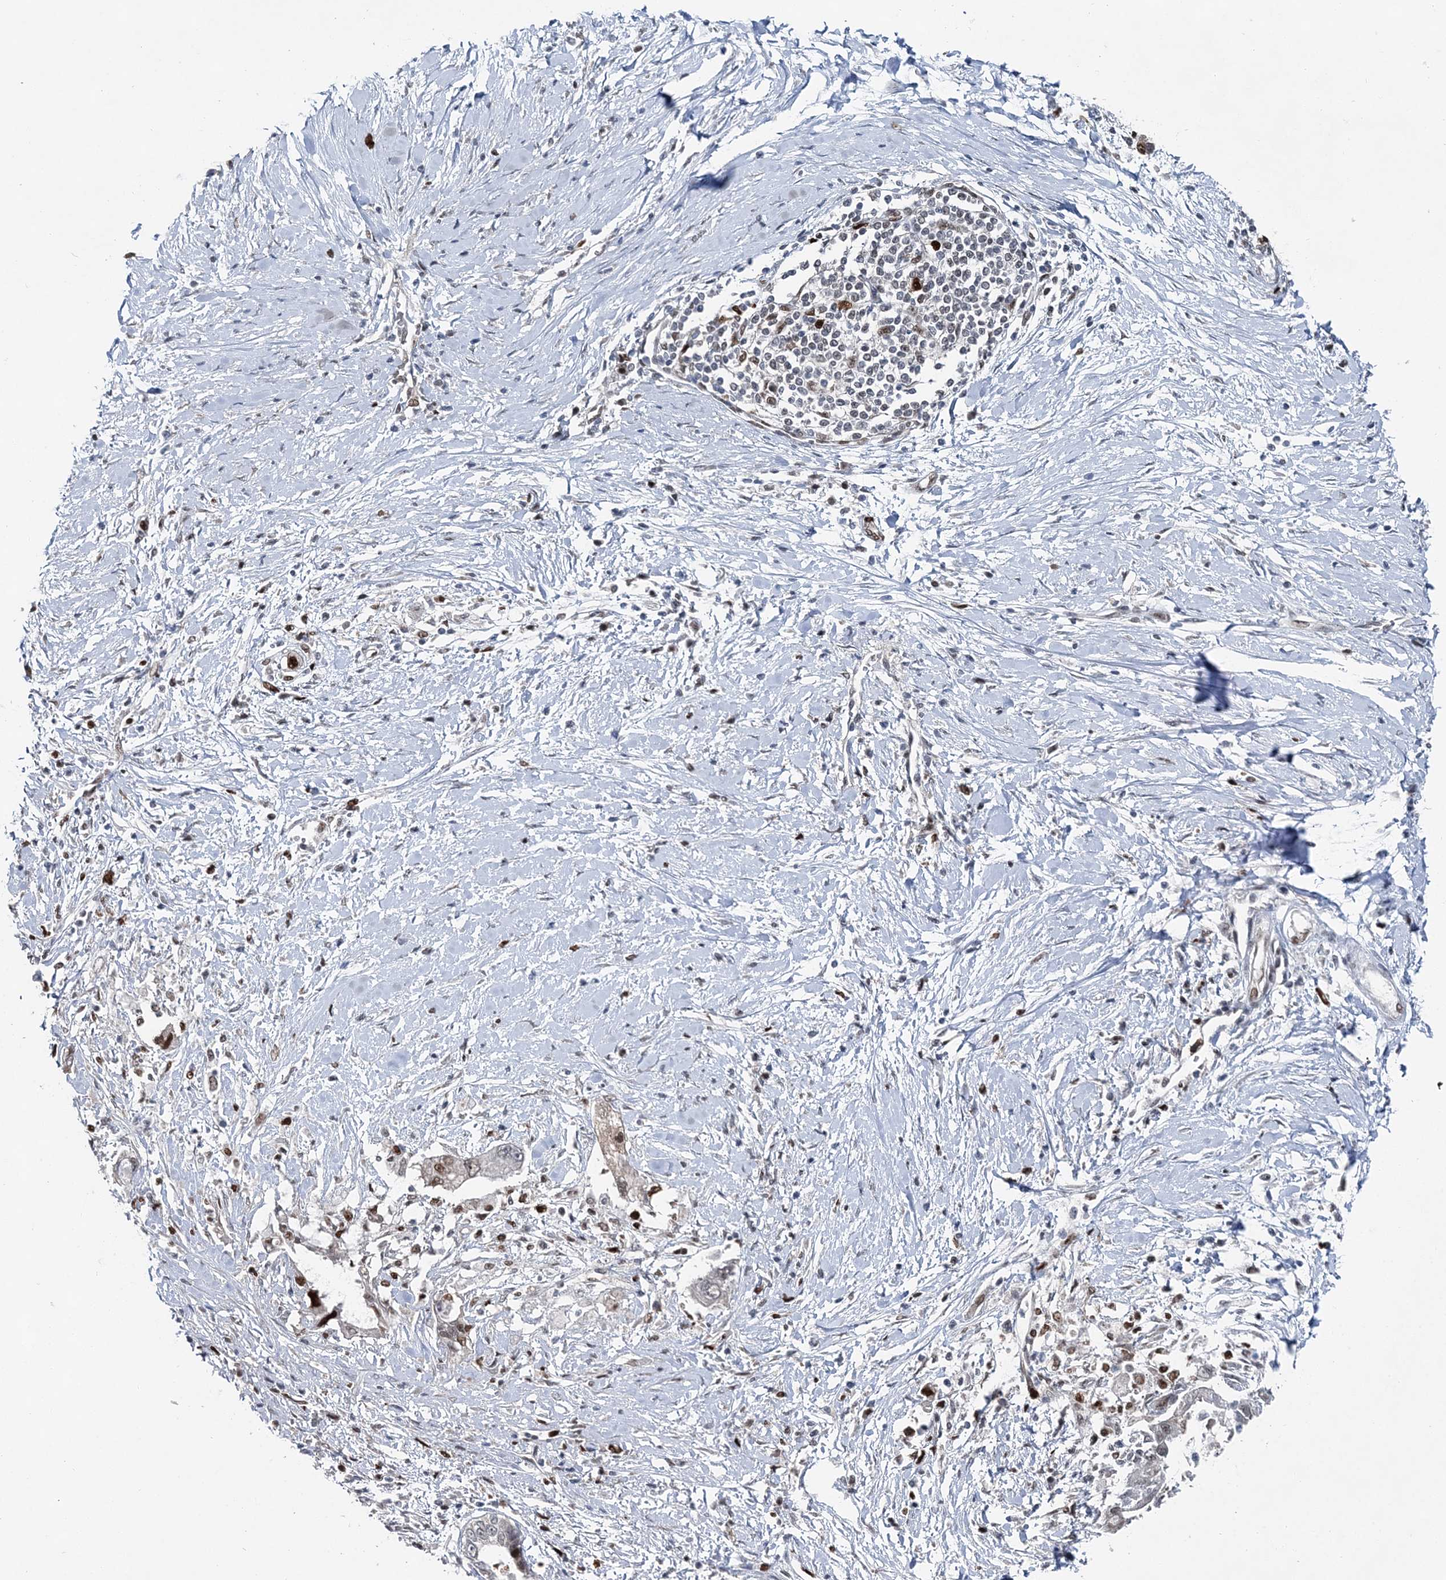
{"staining": {"intensity": "moderate", "quantity": "25%-75%", "location": "nuclear"}, "tissue": "pancreatic cancer", "cell_type": "Tumor cells", "image_type": "cancer", "snomed": [{"axis": "morphology", "description": "Normal tissue, NOS"}, {"axis": "morphology", "description": "Adenocarcinoma, NOS"}, {"axis": "topography", "description": "Pancreas"}, {"axis": "topography", "description": "Peripheral nerve tissue"}], "caption": "A photomicrograph of human adenocarcinoma (pancreatic) stained for a protein demonstrates moderate nuclear brown staining in tumor cells.", "gene": "HAT1", "patient": {"sex": "male", "age": 59}}